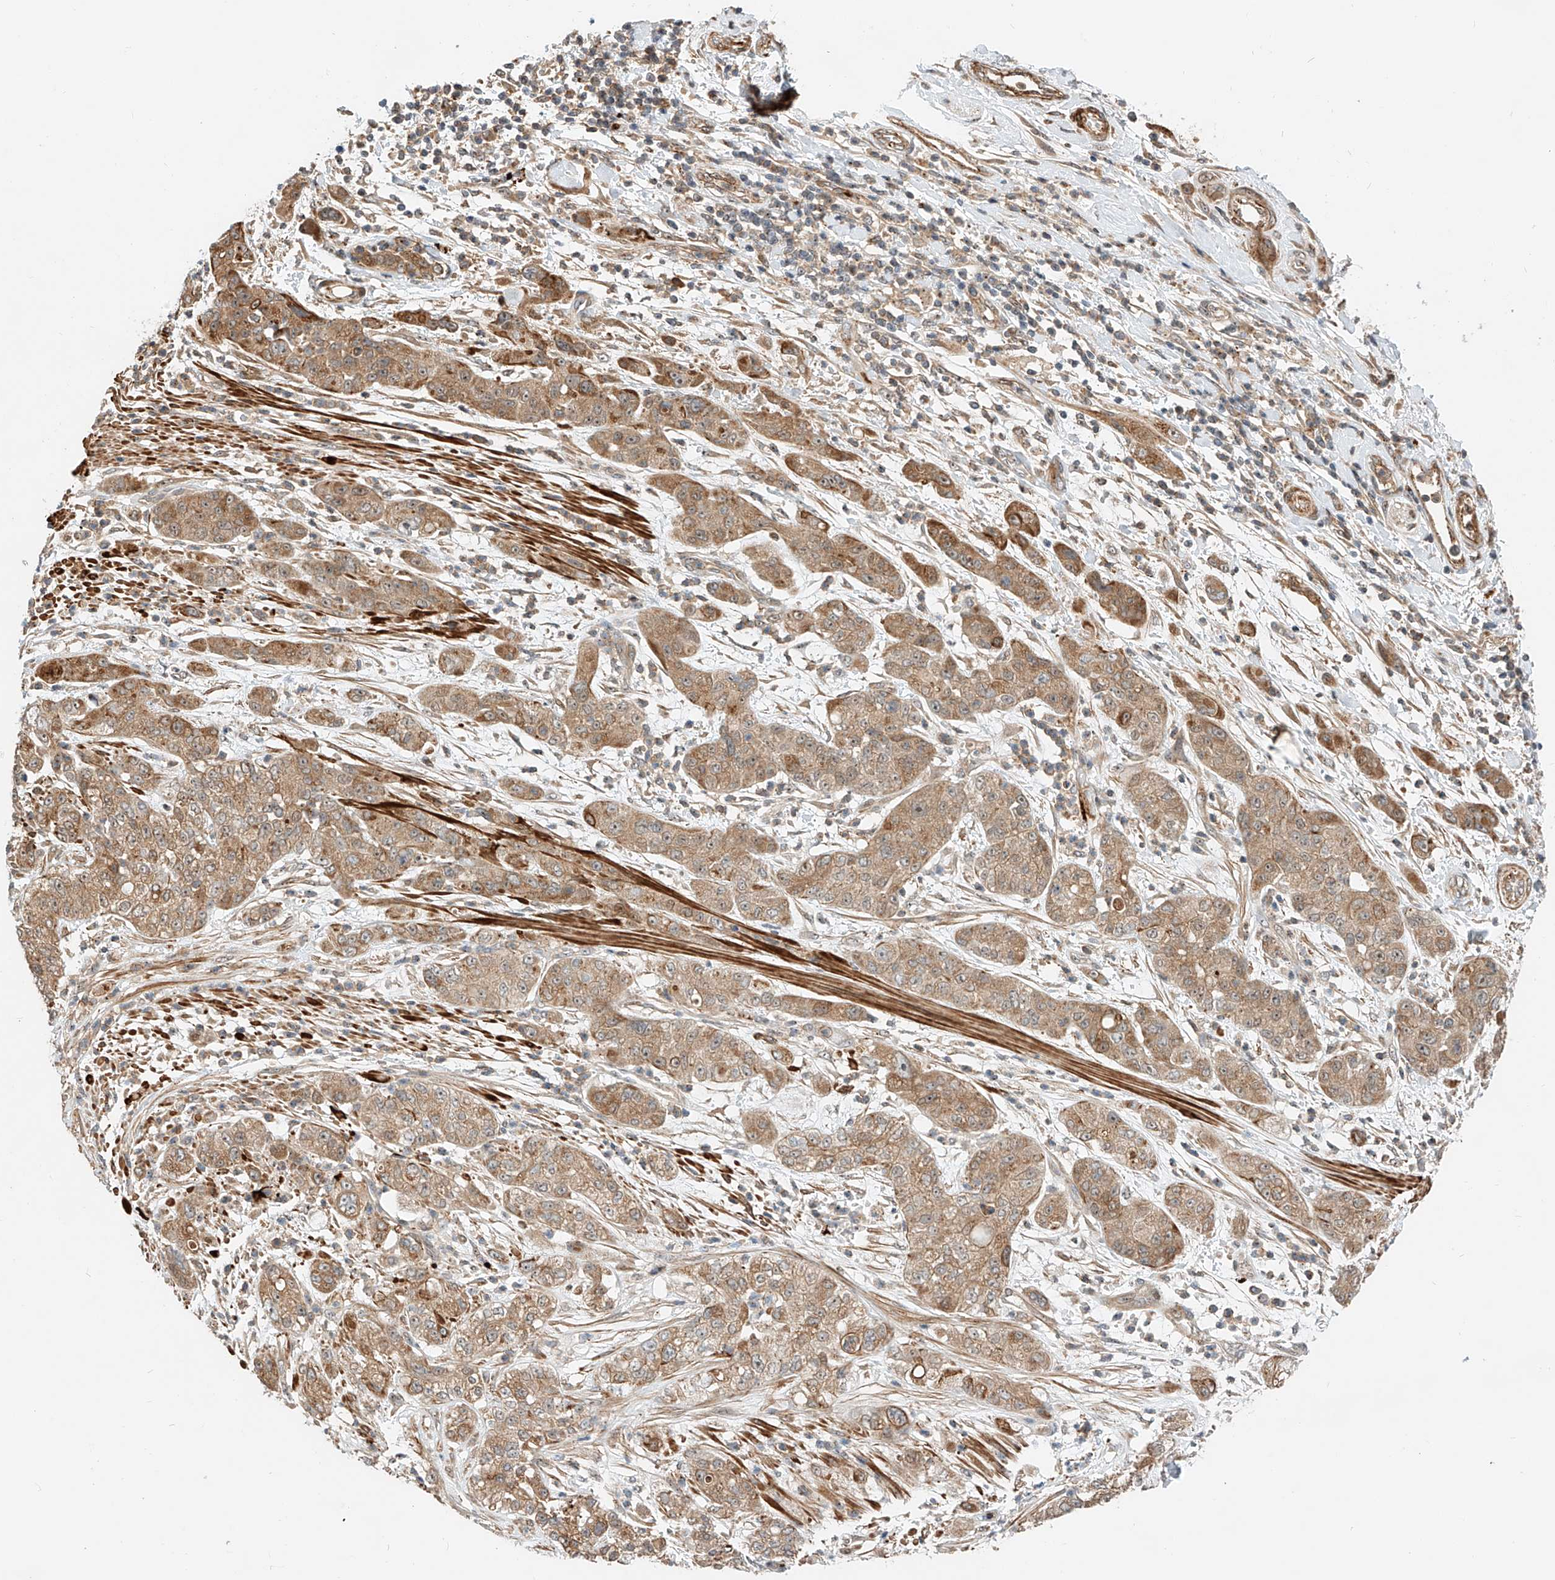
{"staining": {"intensity": "moderate", "quantity": ">75%", "location": "cytoplasmic/membranous"}, "tissue": "pancreatic cancer", "cell_type": "Tumor cells", "image_type": "cancer", "snomed": [{"axis": "morphology", "description": "Adenocarcinoma, NOS"}, {"axis": "topography", "description": "Pancreas"}], "caption": "The micrograph shows immunohistochemical staining of adenocarcinoma (pancreatic). There is moderate cytoplasmic/membranous staining is appreciated in approximately >75% of tumor cells.", "gene": "CPAMD8", "patient": {"sex": "female", "age": 78}}